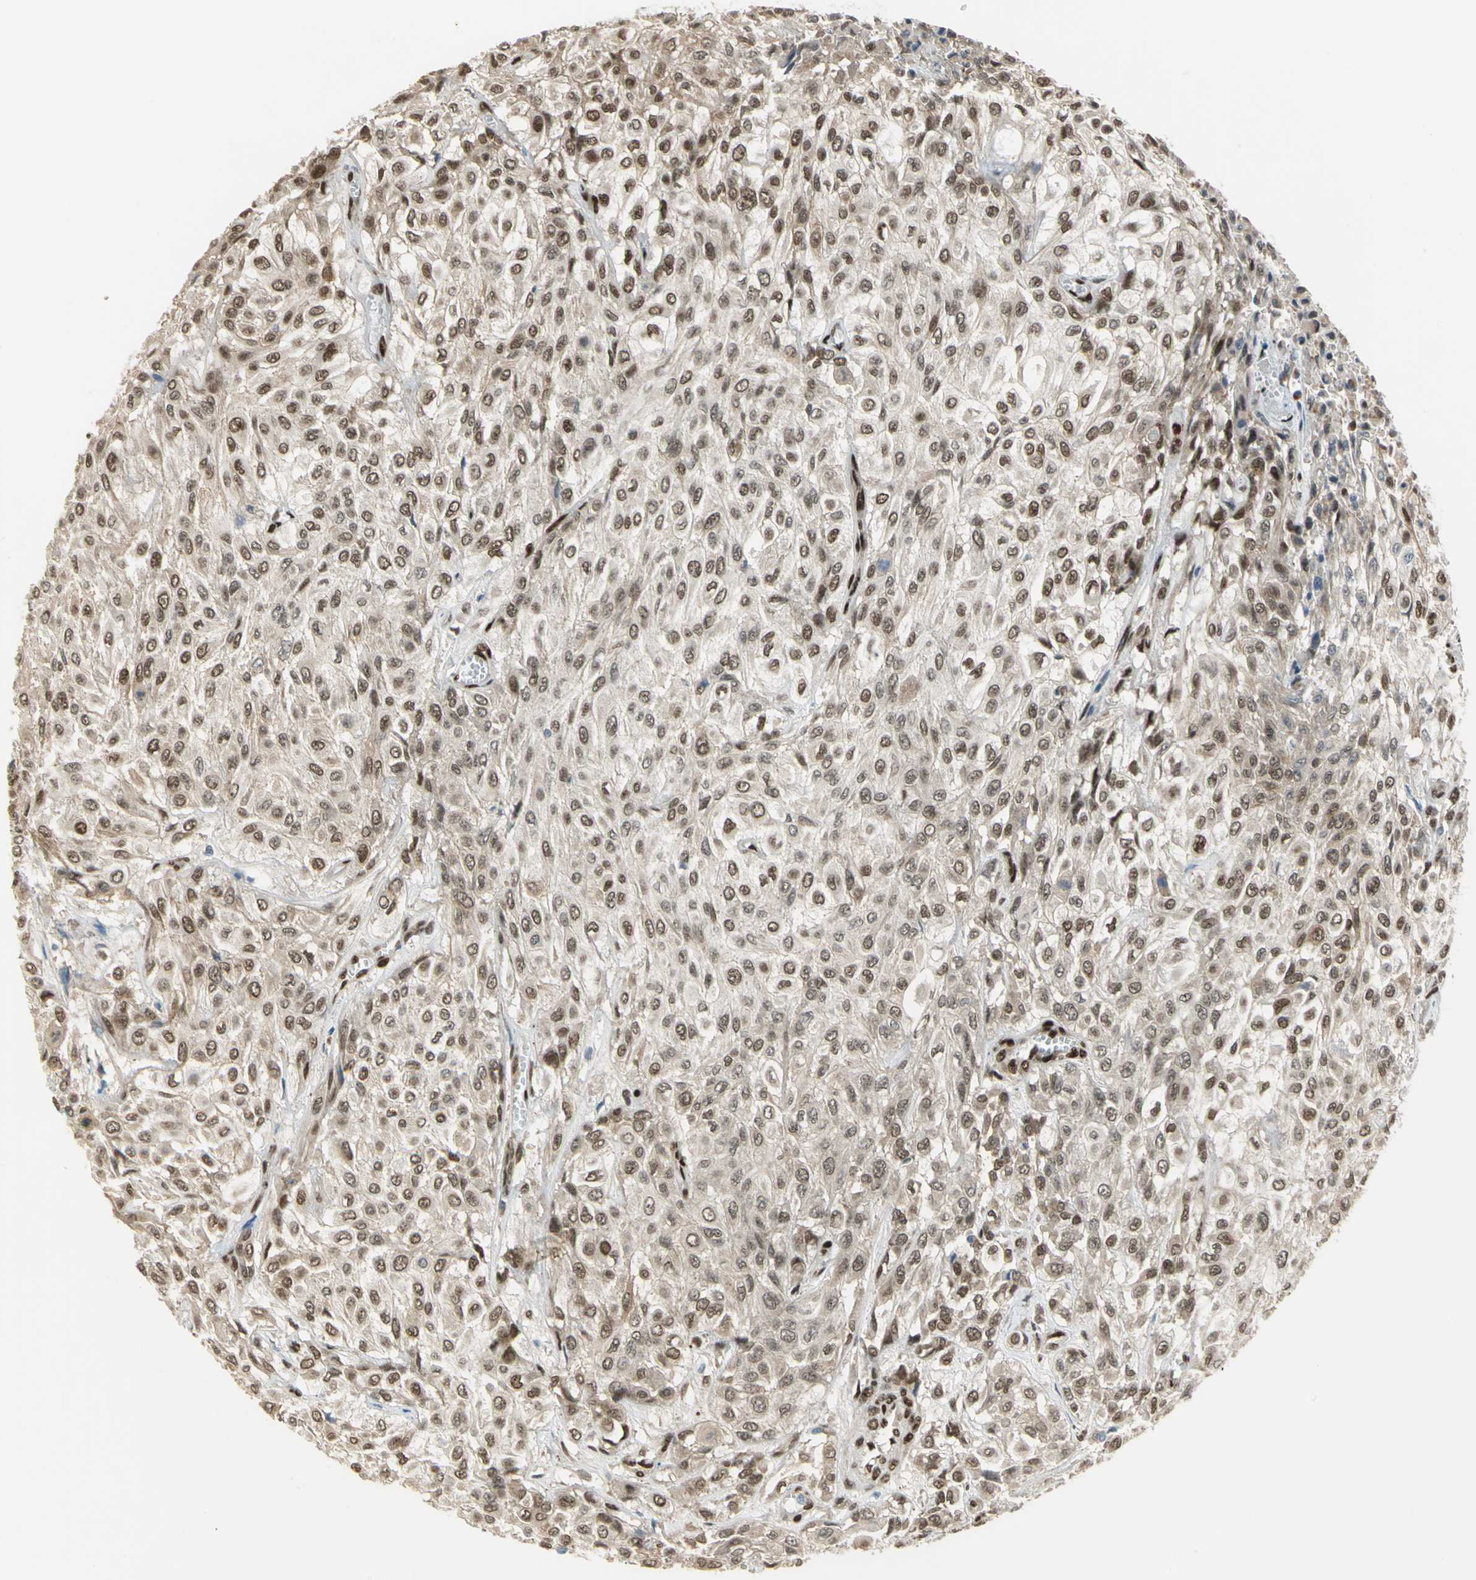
{"staining": {"intensity": "moderate", "quantity": ">75%", "location": "cytoplasmic/membranous,nuclear"}, "tissue": "urothelial cancer", "cell_type": "Tumor cells", "image_type": "cancer", "snomed": [{"axis": "morphology", "description": "Urothelial carcinoma, High grade"}, {"axis": "topography", "description": "Urinary bladder"}], "caption": "Approximately >75% of tumor cells in high-grade urothelial carcinoma demonstrate moderate cytoplasmic/membranous and nuclear protein positivity as visualized by brown immunohistochemical staining.", "gene": "RBFOX2", "patient": {"sex": "male", "age": 57}}